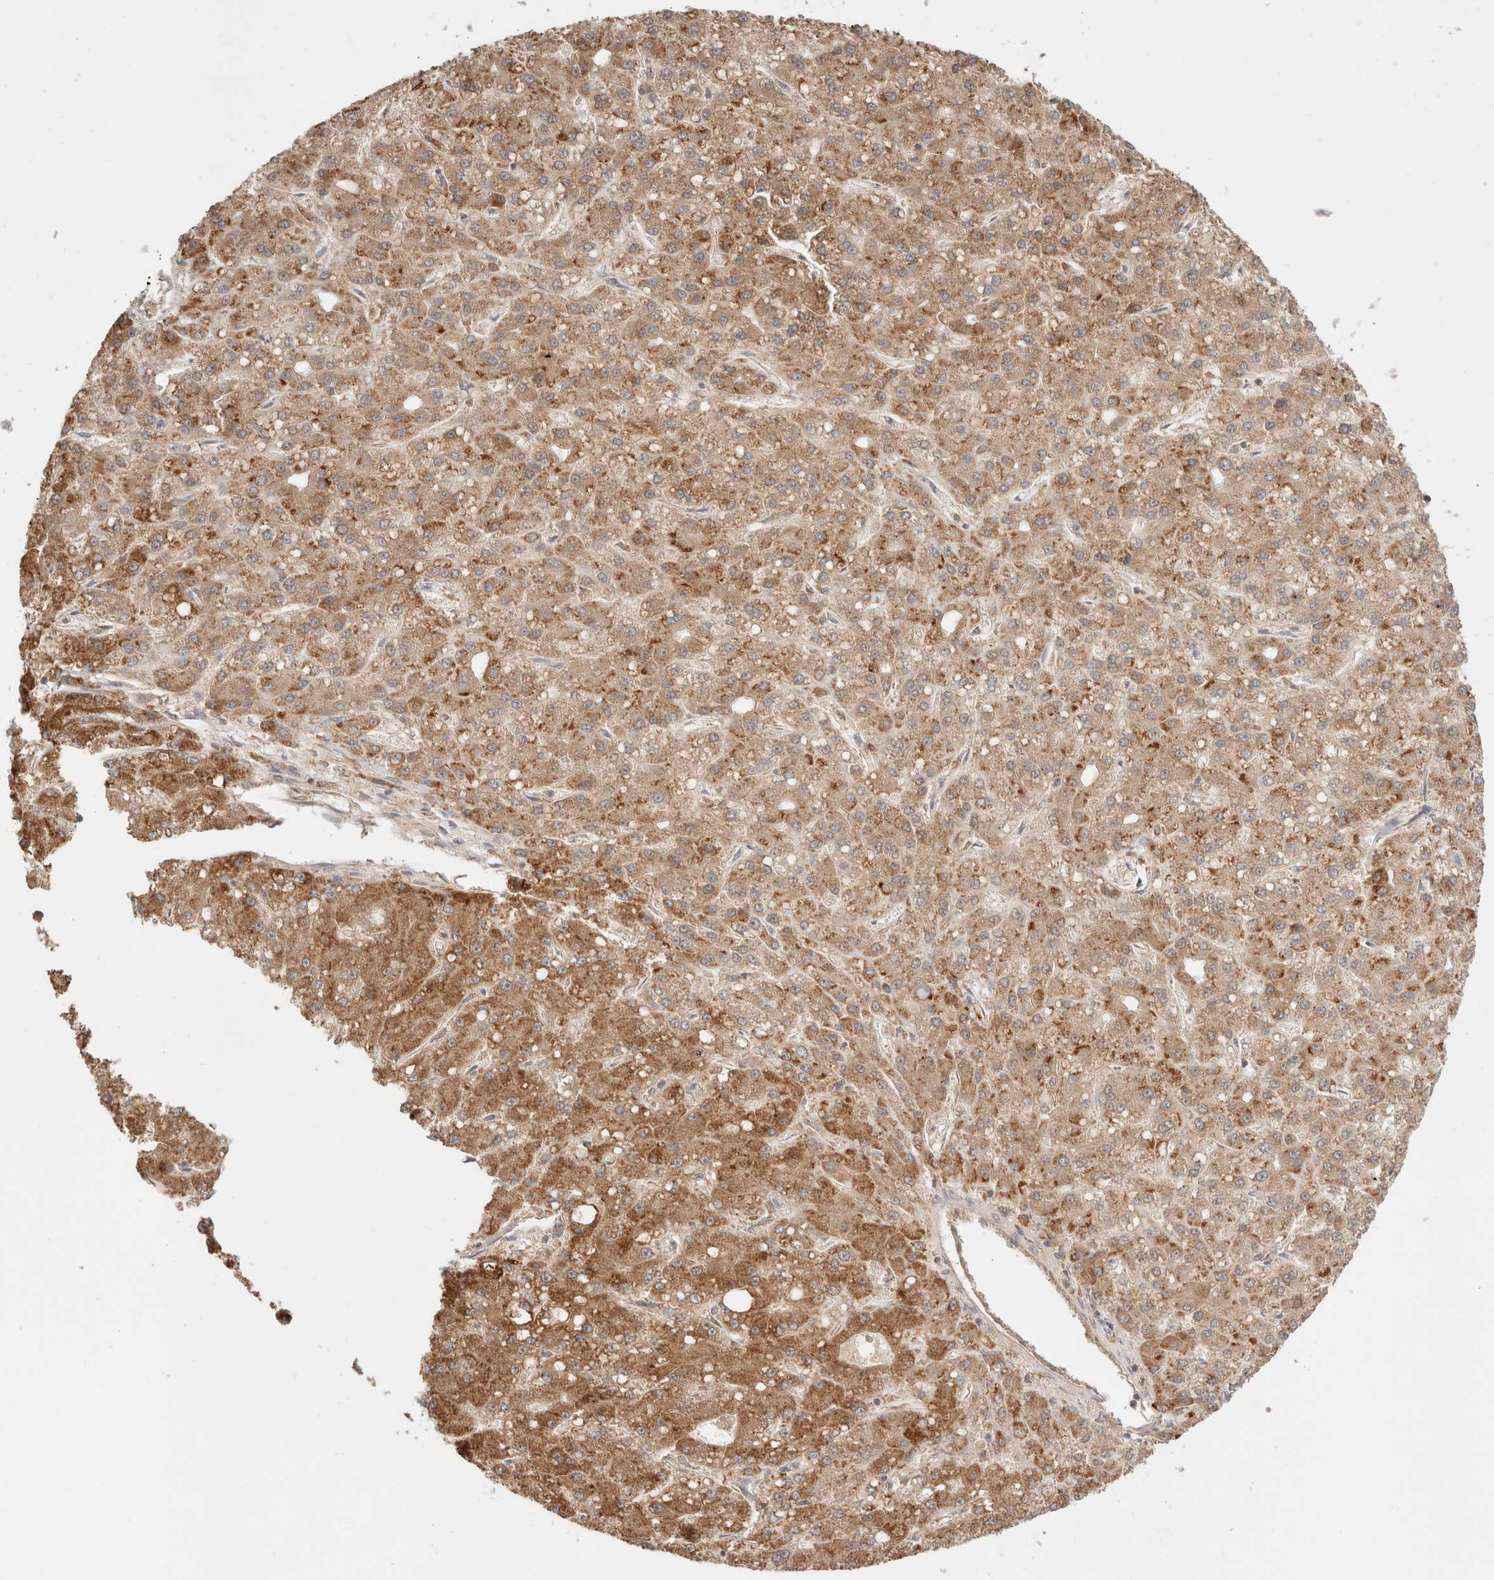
{"staining": {"intensity": "moderate", "quantity": ">75%", "location": "cytoplasmic/membranous"}, "tissue": "liver cancer", "cell_type": "Tumor cells", "image_type": "cancer", "snomed": [{"axis": "morphology", "description": "Carcinoma, Hepatocellular, NOS"}, {"axis": "topography", "description": "Liver"}], "caption": "Tumor cells display medium levels of moderate cytoplasmic/membranous expression in approximately >75% of cells in liver cancer (hepatocellular carcinoma). (DAB IHC, brown staining for protein, blue staining for nuclei).", "gene": "XKR4", "patient": {"sex": "male", "age": 67}}